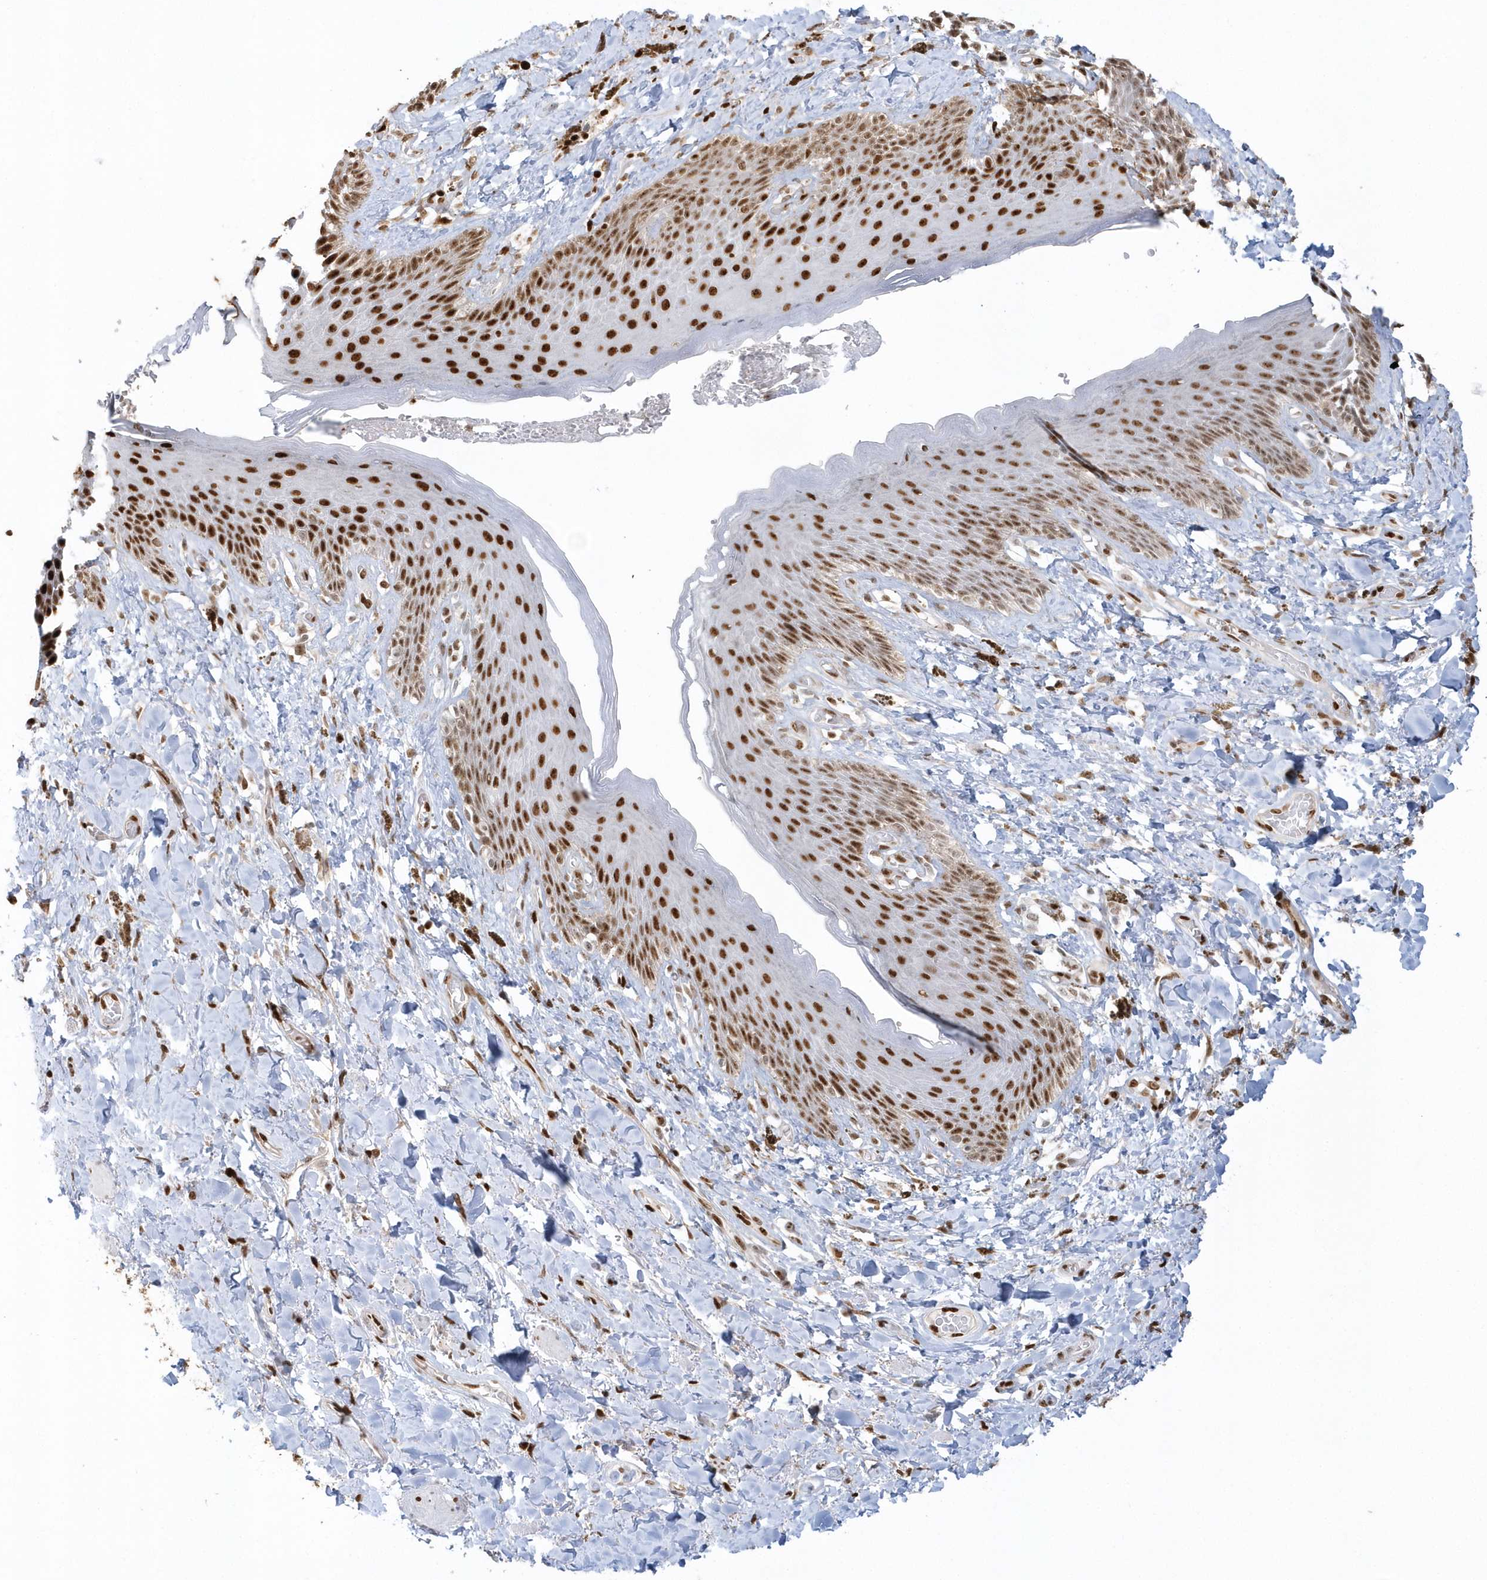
{"staining": {"intensity": "strong", "quantity": ">75%", "location": "nuclear"}, "tissue": "skin", "cell_type": "Epidermal cells", "image_type": "normal", "snomed": [{"axis": "morphology", "description": "Normal tissue, NOS"}, {"axis": "topography", "description": "Anal"}], "caption": "Brown immunohistochemical staining in unremarkable human skin reveals strong nuclear positivity in about >75% of epidermal cells.", "gene": "SUMO2", "patient": {"sex": "female", "age": 78}}